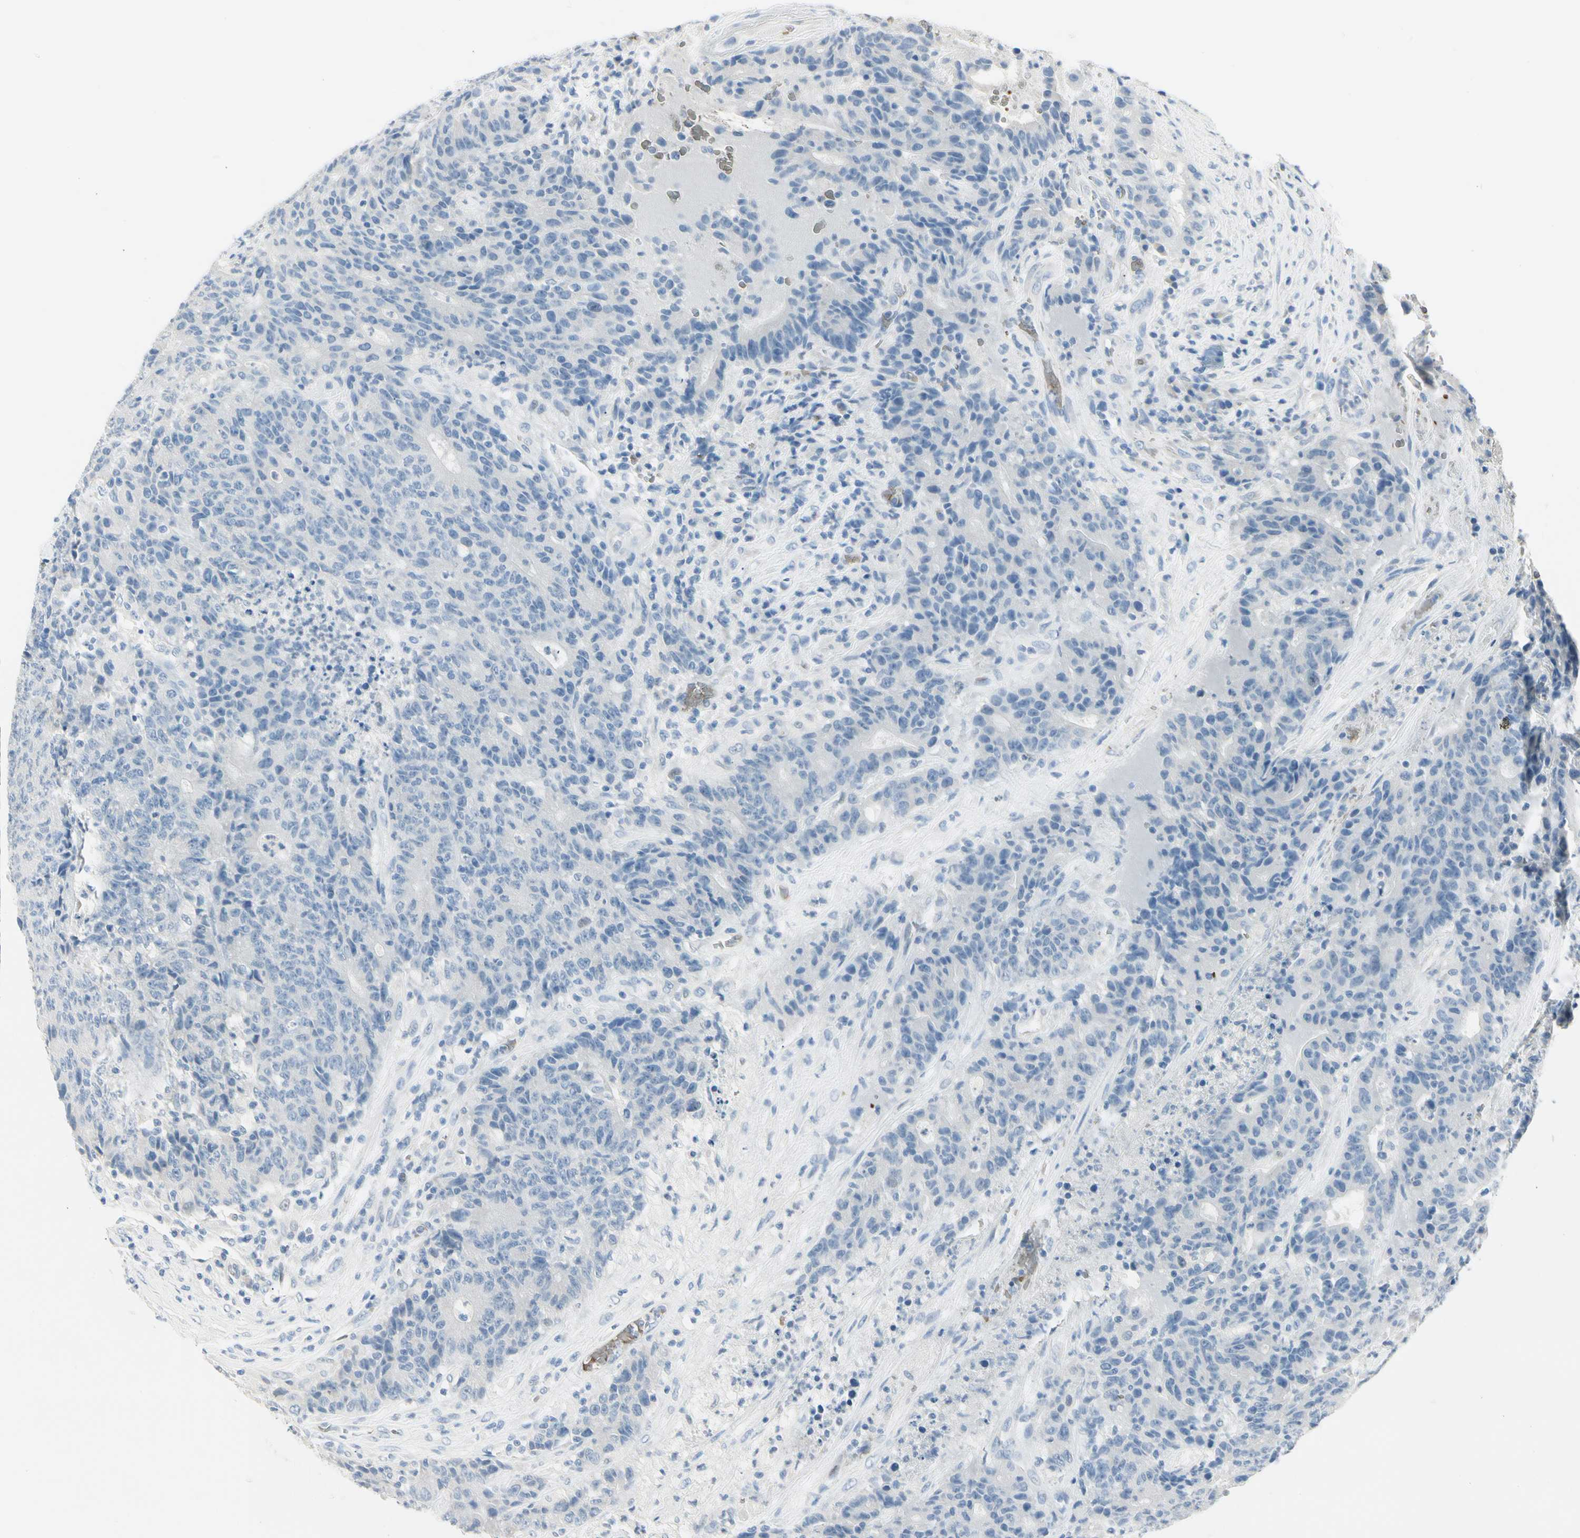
{"staining": {"intensity": "negative", "quantity": "none", "location": "none"}, "tissue": "colorectal cancer", "cell_type": "Tumor cells", "image_type": "cancer", "snomed": [{"axis": "morphology", "description": "Normal tissue, NOS"}, {"axis": "morphology", "description": "Adenocarcinoma, NOS"}, {"axis": "topography", "description": "Colon"}], "caption": "DAB immunohistochemical staining of adenocarcinoma (colorectal) reveals no significant expression in tumor cells.", "gene": "CA1", "patient": {"sex": "female", "age": 75}}